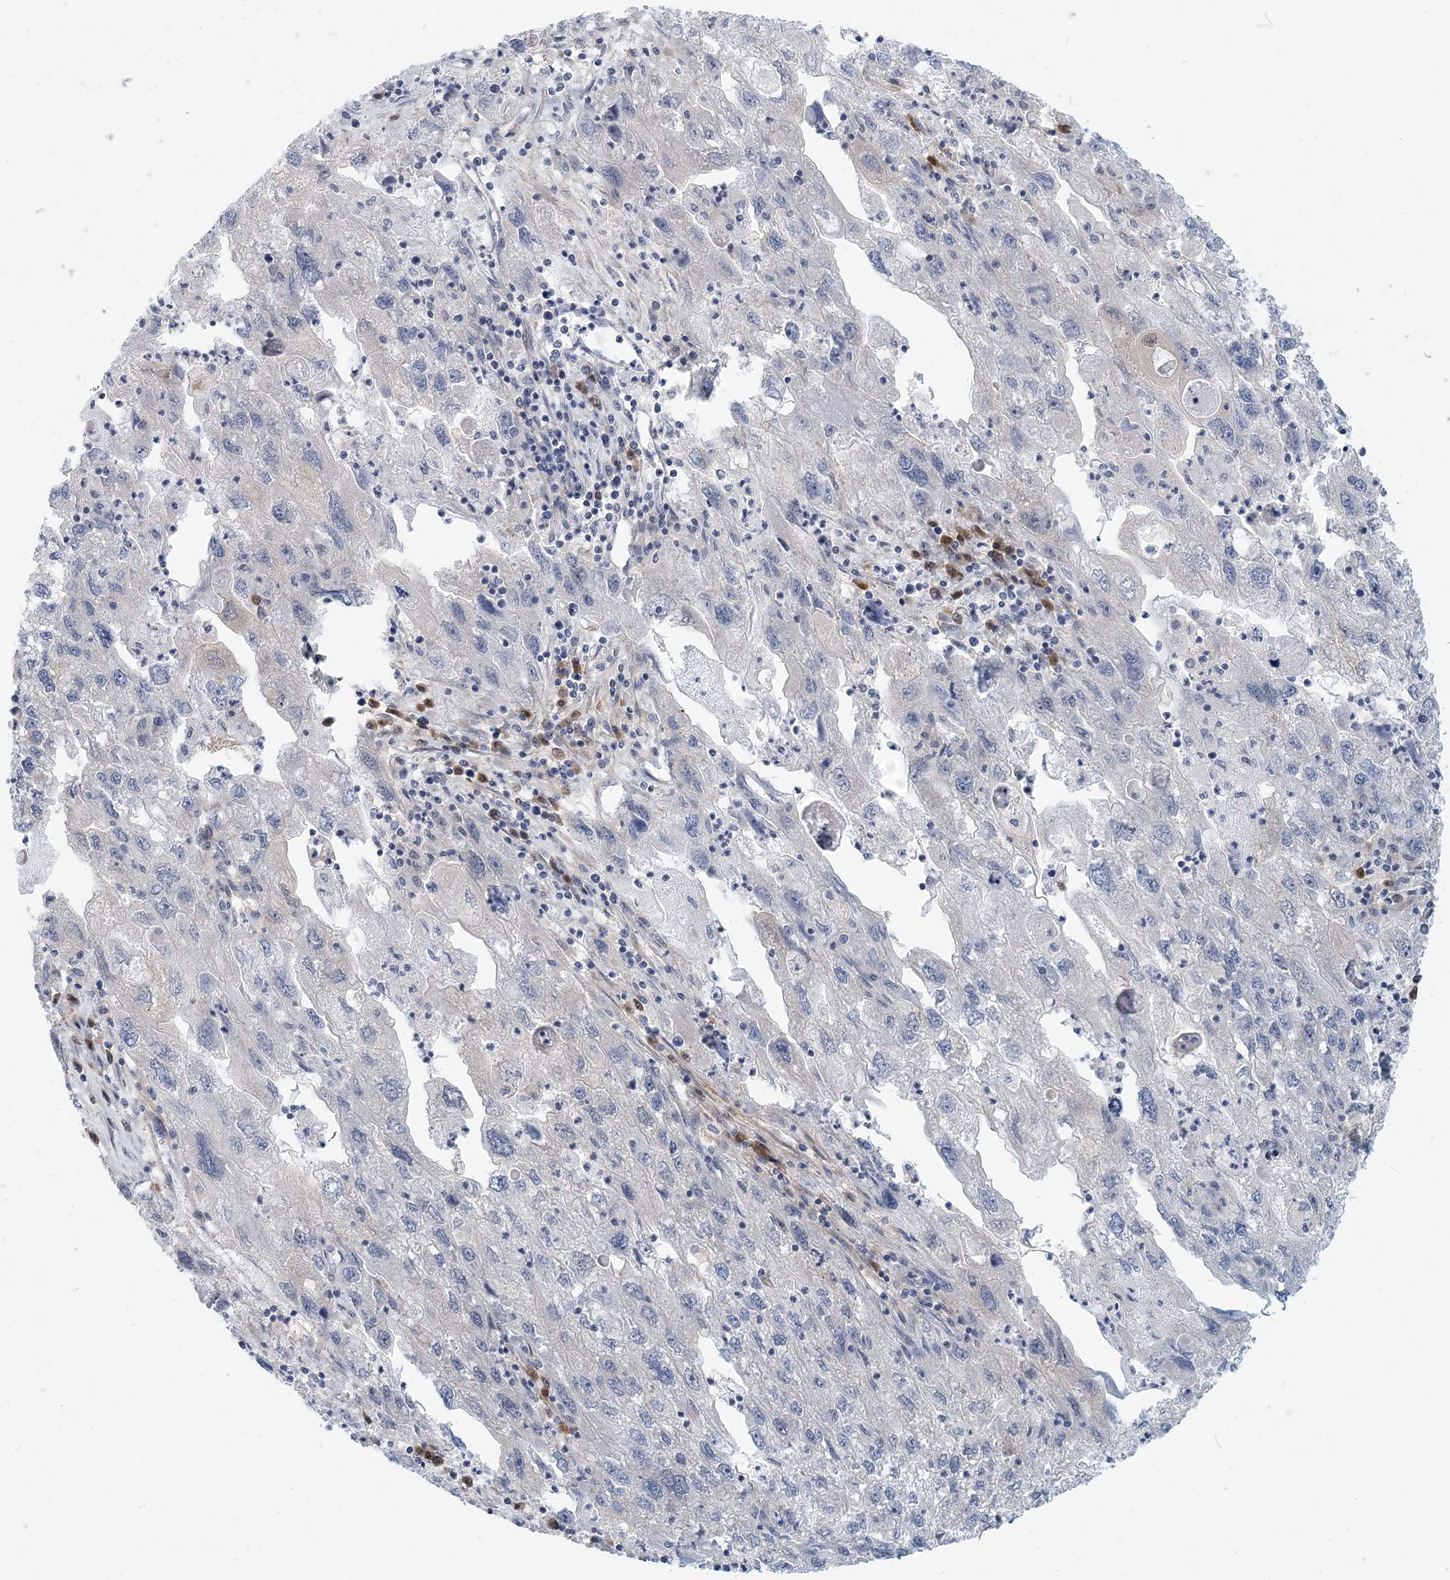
{"staining": {"intensity": "negative", "quantity": "none", "location": "none"}, "tissue": "endometrial cancer", "cell_type": "Tumor cells", "image_type": "cancer", "snomed": [{"axis": "morphology", "description": "Adenocarcinoma, NOS"}, {"axis": "topography", "description": "Endometrium"}], "caption": "Immunohistochemistry (IHC) micrograph of neoplastic tissue: endometrial cancer stained with DAB (3,3'-diaminobenzidine) demonstrates no significant protein expression in tumor cells.", "gene": "GMPPA", "patient": {"sex": "female", "age": 49}}